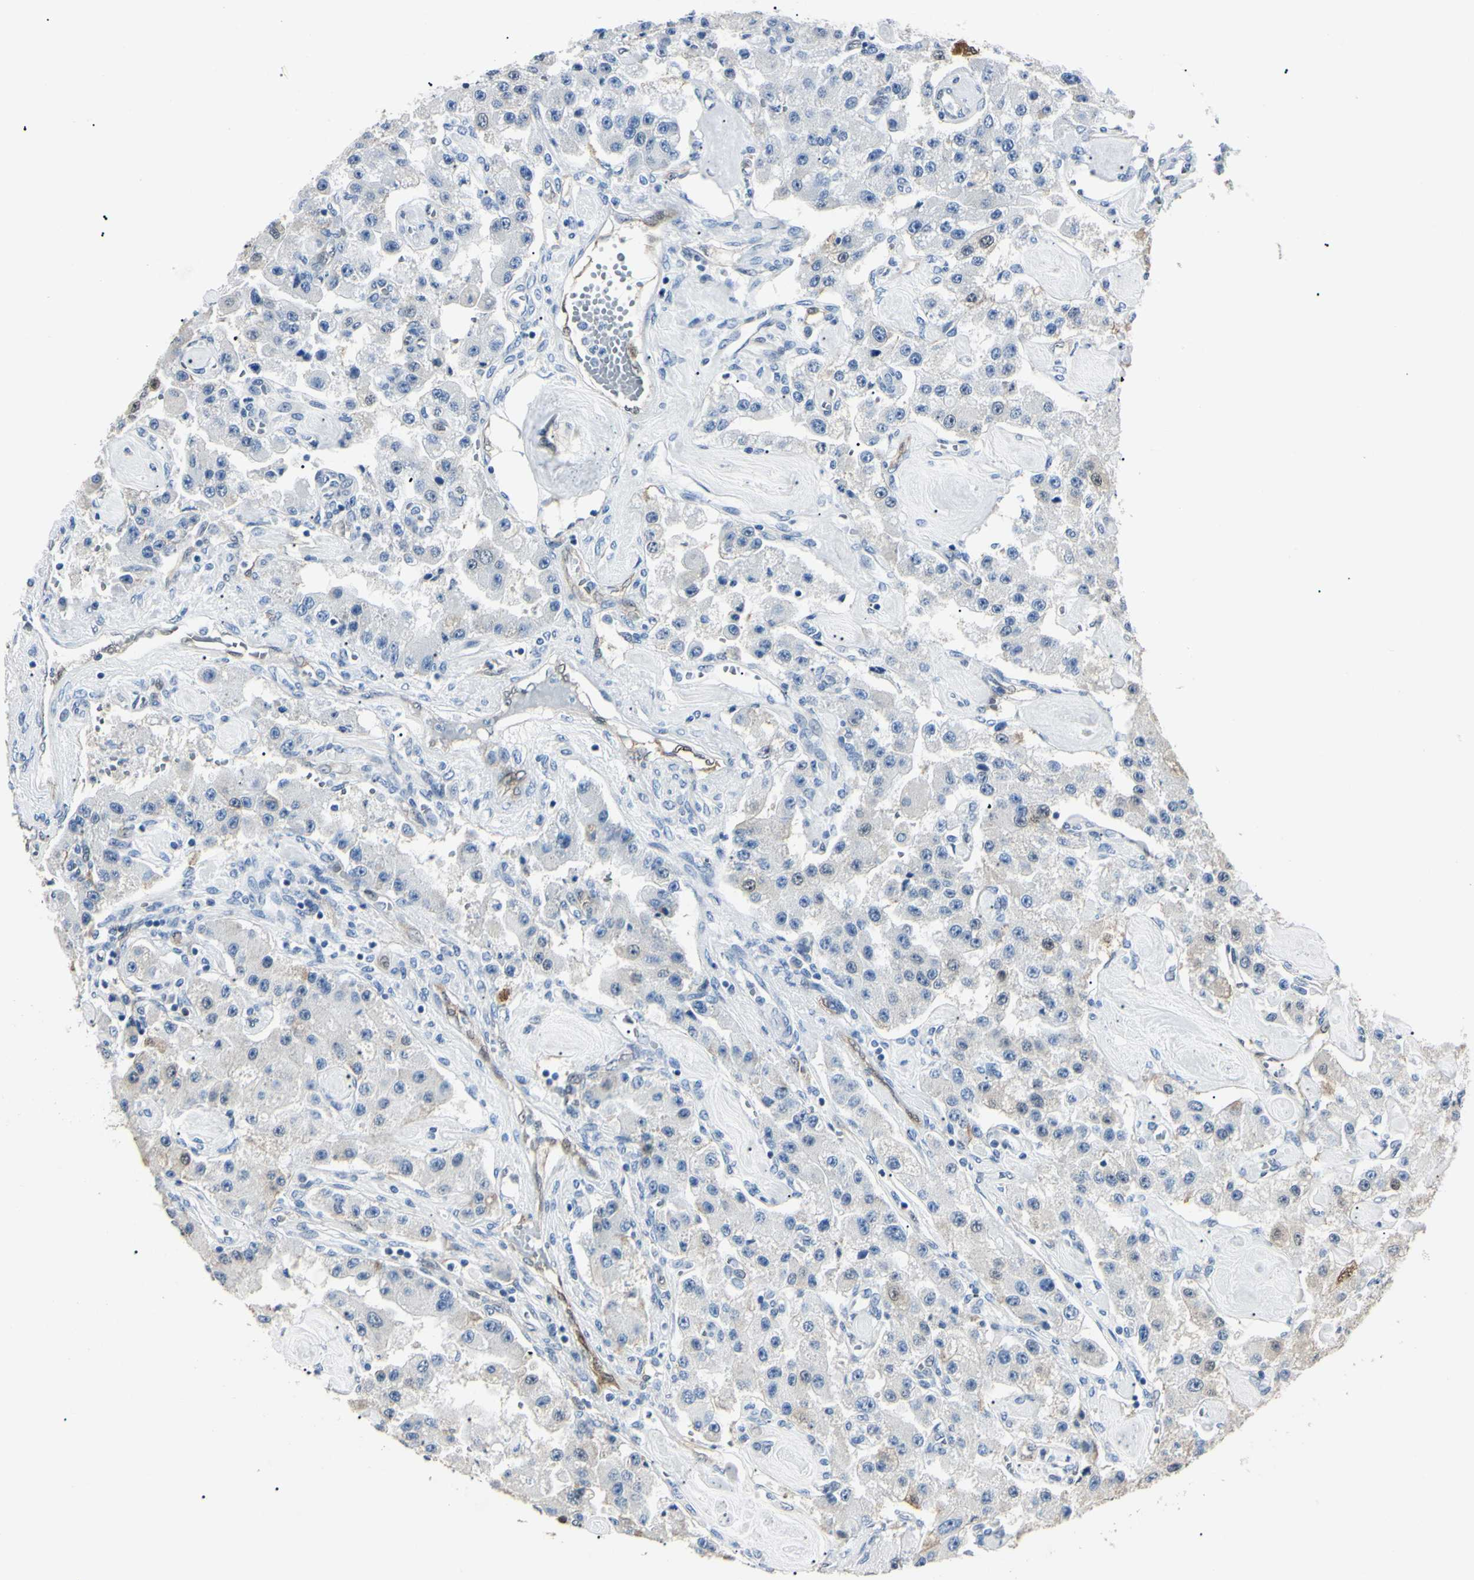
{"staining": {"intensity": "weak", "quantity": "<25%", "location": "cytoplasmic/membranous"}, "tissue": "carcinoid", "cell_type": "Tumor cells", "image_type": "cancer", "snomed": [{"axis": "morphology", "description": "Carcinoid, malignant, NOS"}, {"axis": "topography", "description": "Pancreas"}], "caption": "Protein analysis of malignant carcinoid reveals no significant positivity in tumor cells.", "gene": "AKR1C3", "patient": {"sex": "male", "age": 41}}